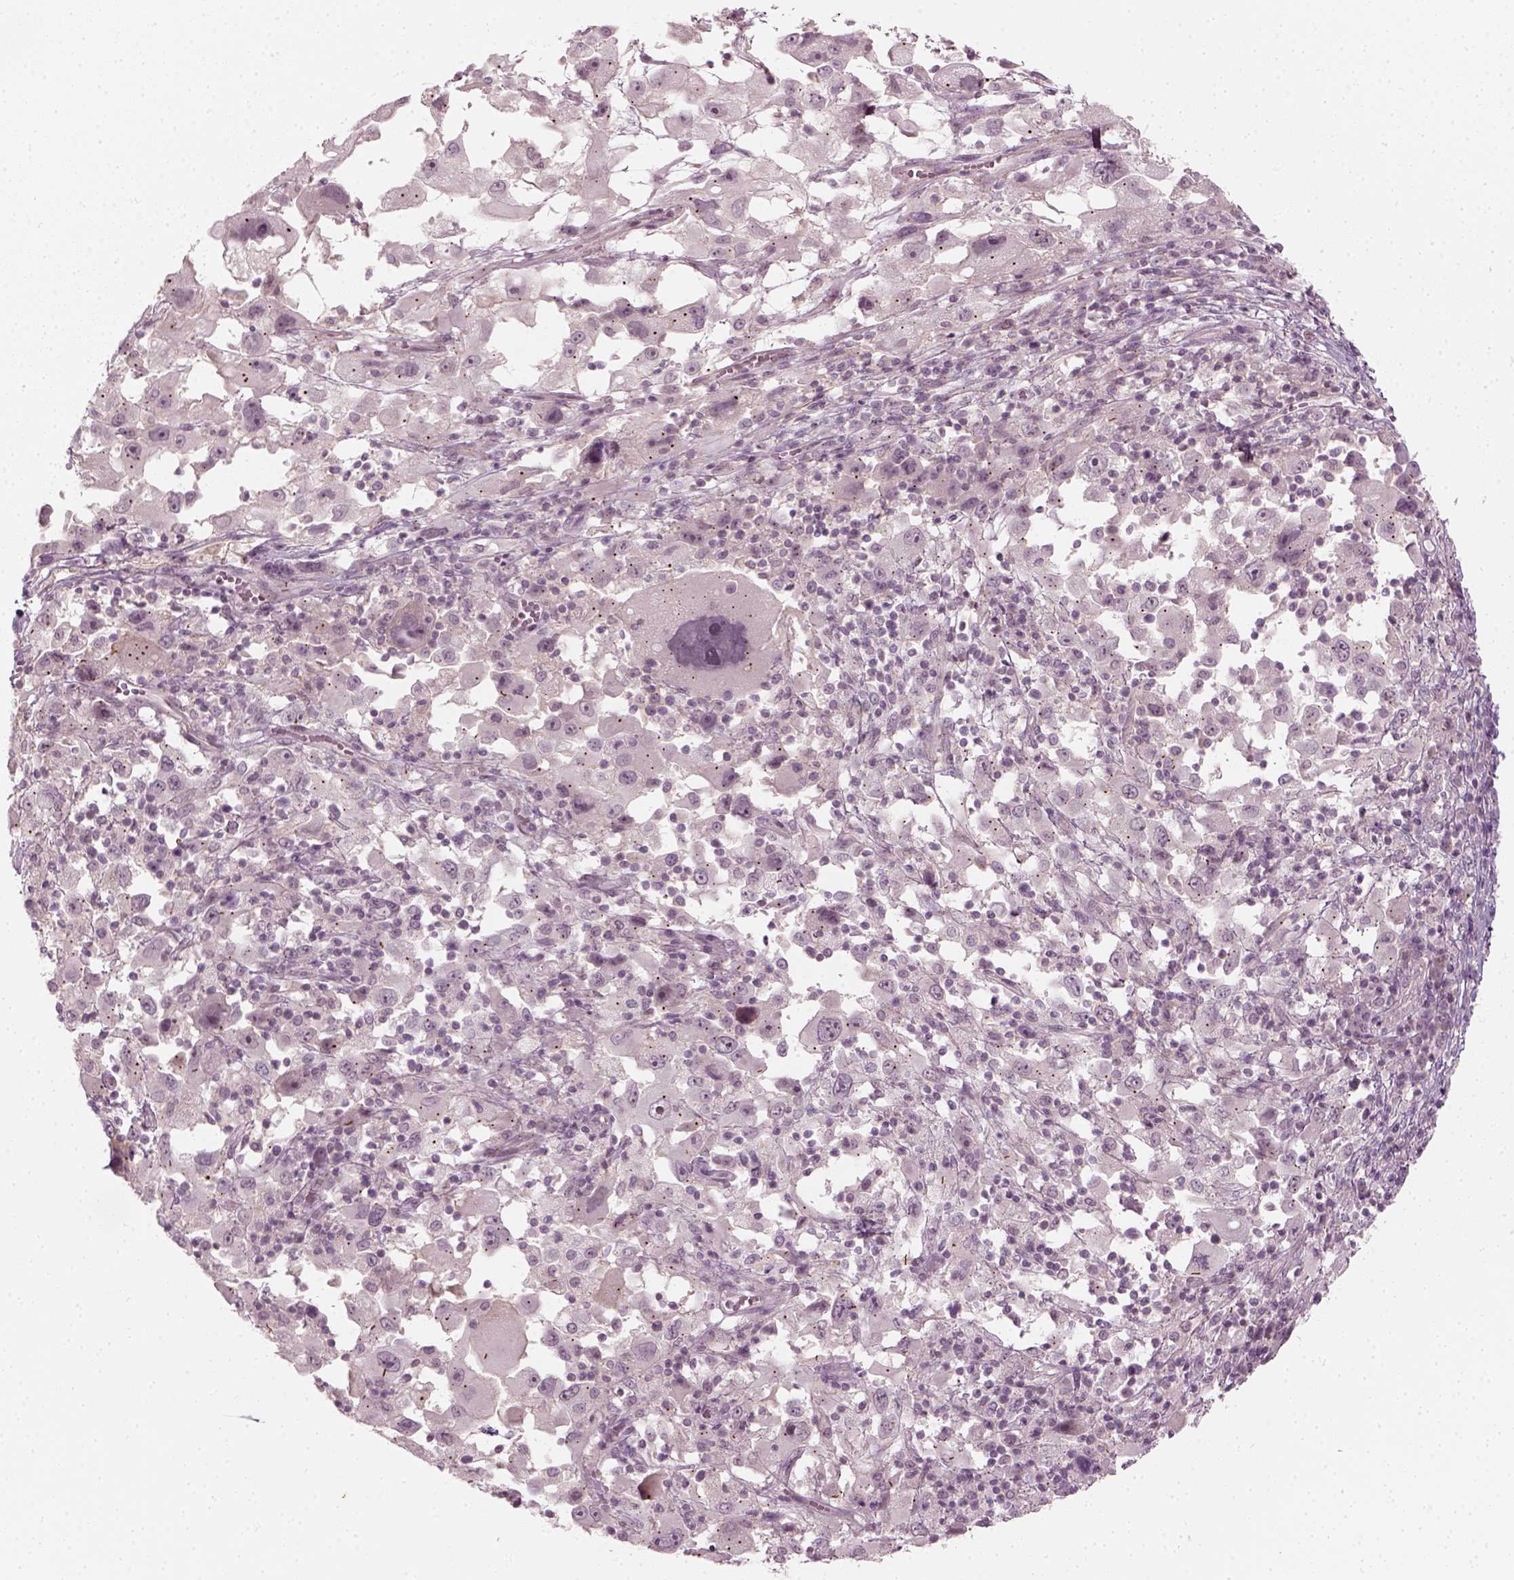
{"staining": {"intensity": "negative", "quantity": "none", "location": "none"}, "tissue": "melanoma", "cell_type": "Tumor cells", "image_type": "cancer", "snomed": [{"axis": "morphology", "description": "Malignant melanoma, Metastatic site"}, {"axis": "topography", "description": "Soft tissue"}], "caption": "IHC histopathology image of neoplastic tissue: melanoma stained with DAB displays no significant protein positivity in tumor cells.", "gene": "MLIP", "patient": {"sex": "male", "age": 50}}